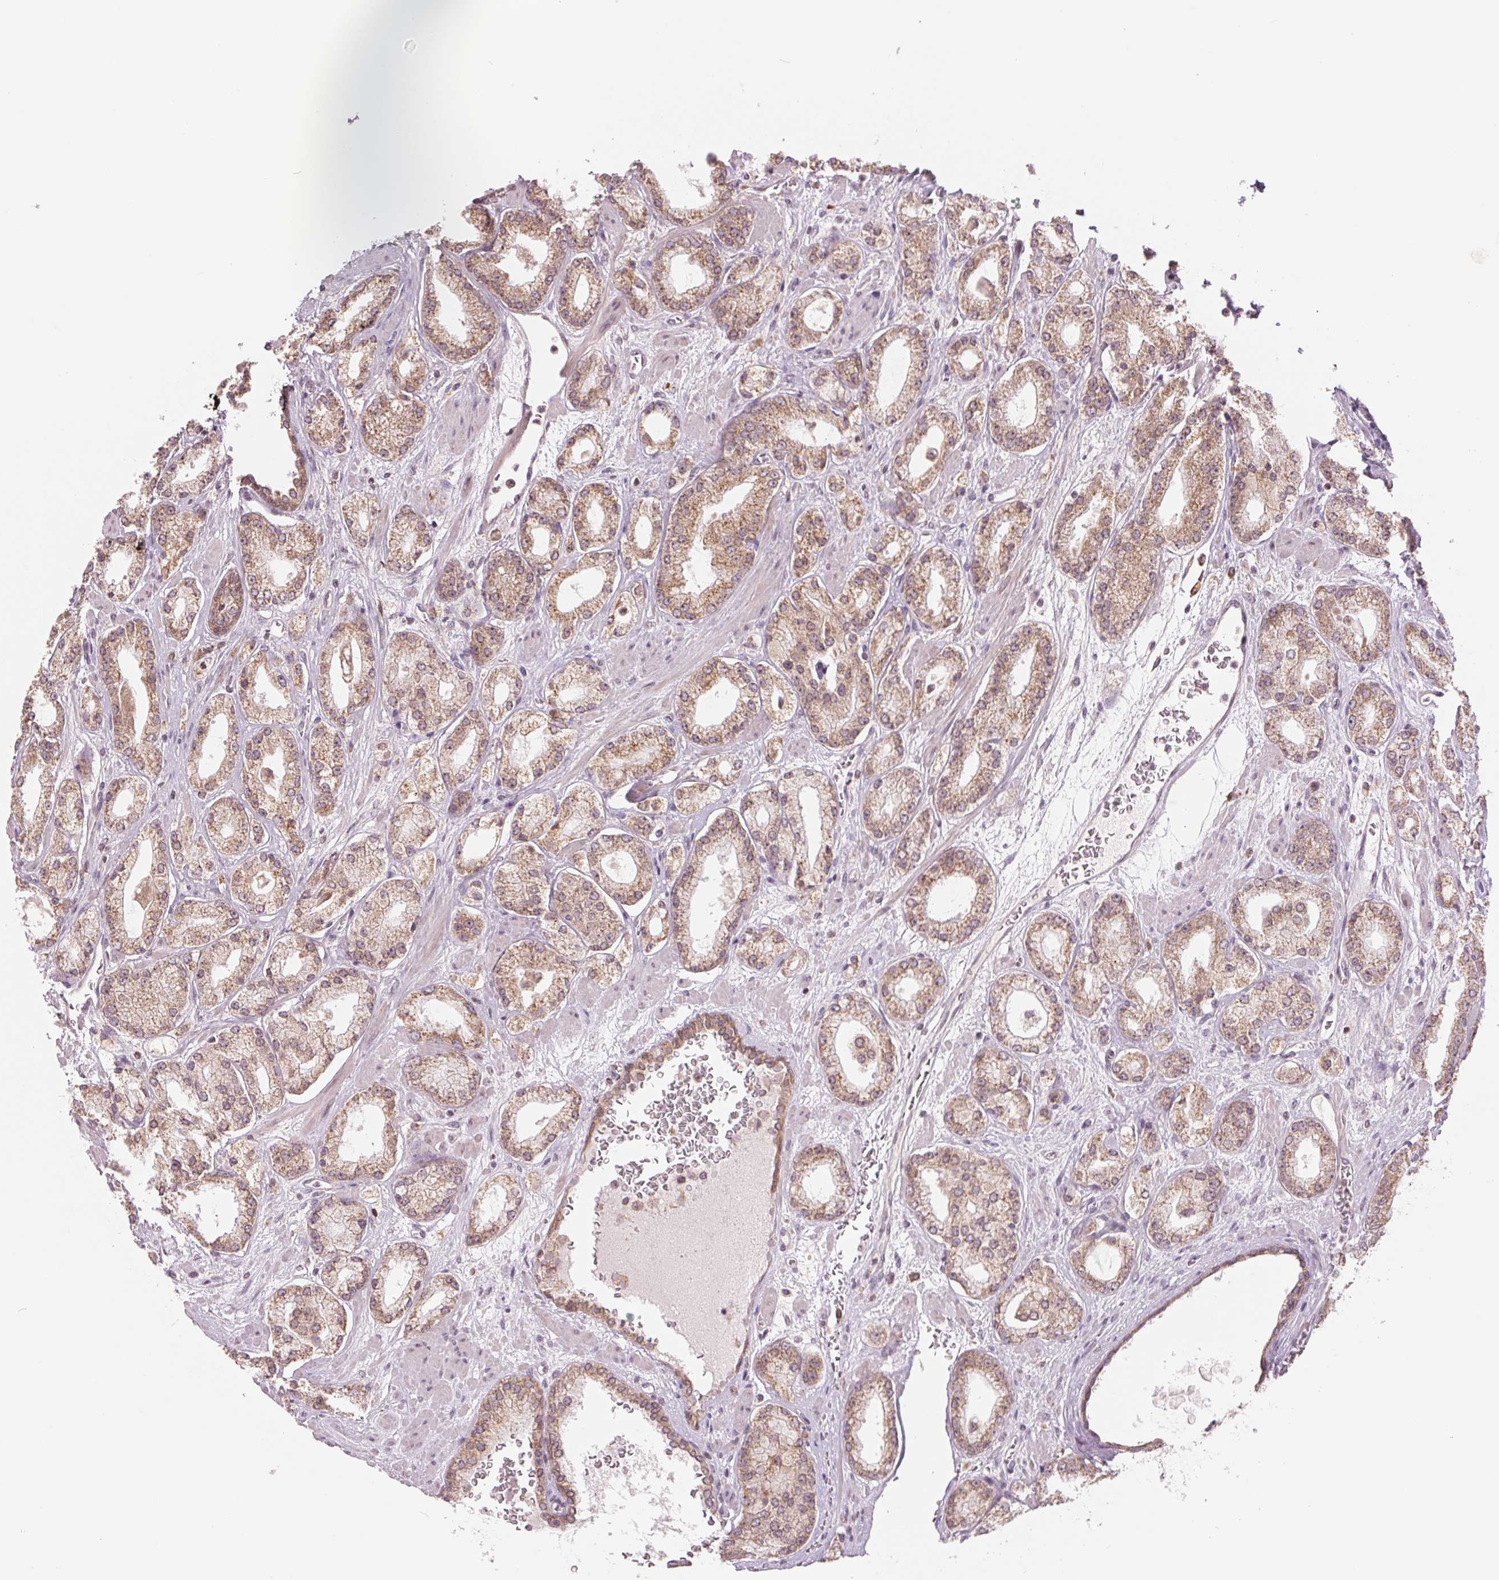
{"staining": {"intensity": "moderate", "quantity": ">75%", "location": "cytoplasmic/membranous"}, "tissue": "prostate cancer", "cell_type": "Tumor cells", "image_type": "cancer", "snomed": [{"axis": "morphology", "description": "Adenocarcinoma, High grade"}, {"axis": "topography", "description": "Prostate"}], "caption": "The immunohistochemical stain highlights moderate cytoplasmic/membranous positivity in tumor cells of prostate adenocarcinoma (high-grade) tissue. (DAB (3,3'-diaminobenzidine) IHC, brown staining for protein, blue staining for nuclei).", "gene": "TECR", "patient": {"sex": "male", "age": 64}}